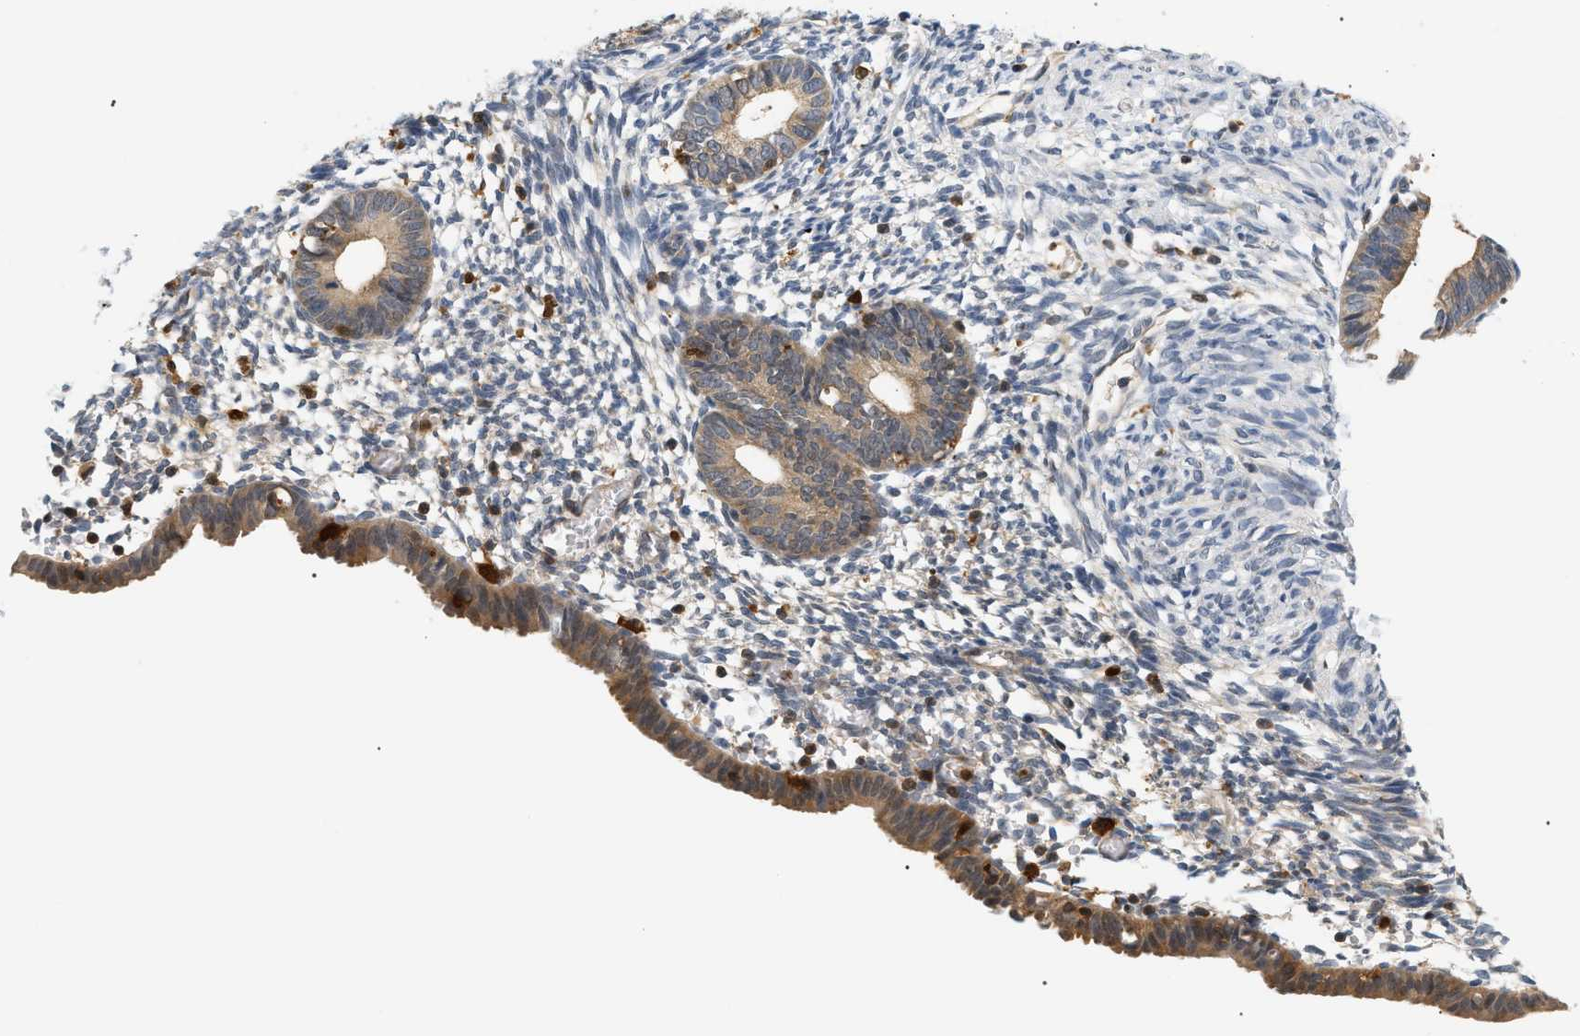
{"staining": {"intensity": "weak", "quantity": "25%-75%", "location": "cytoplasmic/membranous"}, "tissue": "endometrium", "cell_type": "Cells in endometrial stroma", "image_type": "normal", "snomed": [{"axis": "morphology", "description": "Normal tissue, NOS"}, {"axis": "morphology", "description": "Atrophy, NOS"}, {"axis": "topography", "description": "Uterus"}, {"axis": "topography", "description": "Endometrium"}], "caption": "High-power microscopy captured an immunohistochemistry histopathology image of unremarkable endometrium, revealing weak cytoplasmic/membranous staining in about 25%-75% of cells in endometrial stroma. (brown staining indicates protein expression, while blue staining denotes nuclei).", "gene": "PYCARD", "patient": {"sex": "female", "age": 68}}